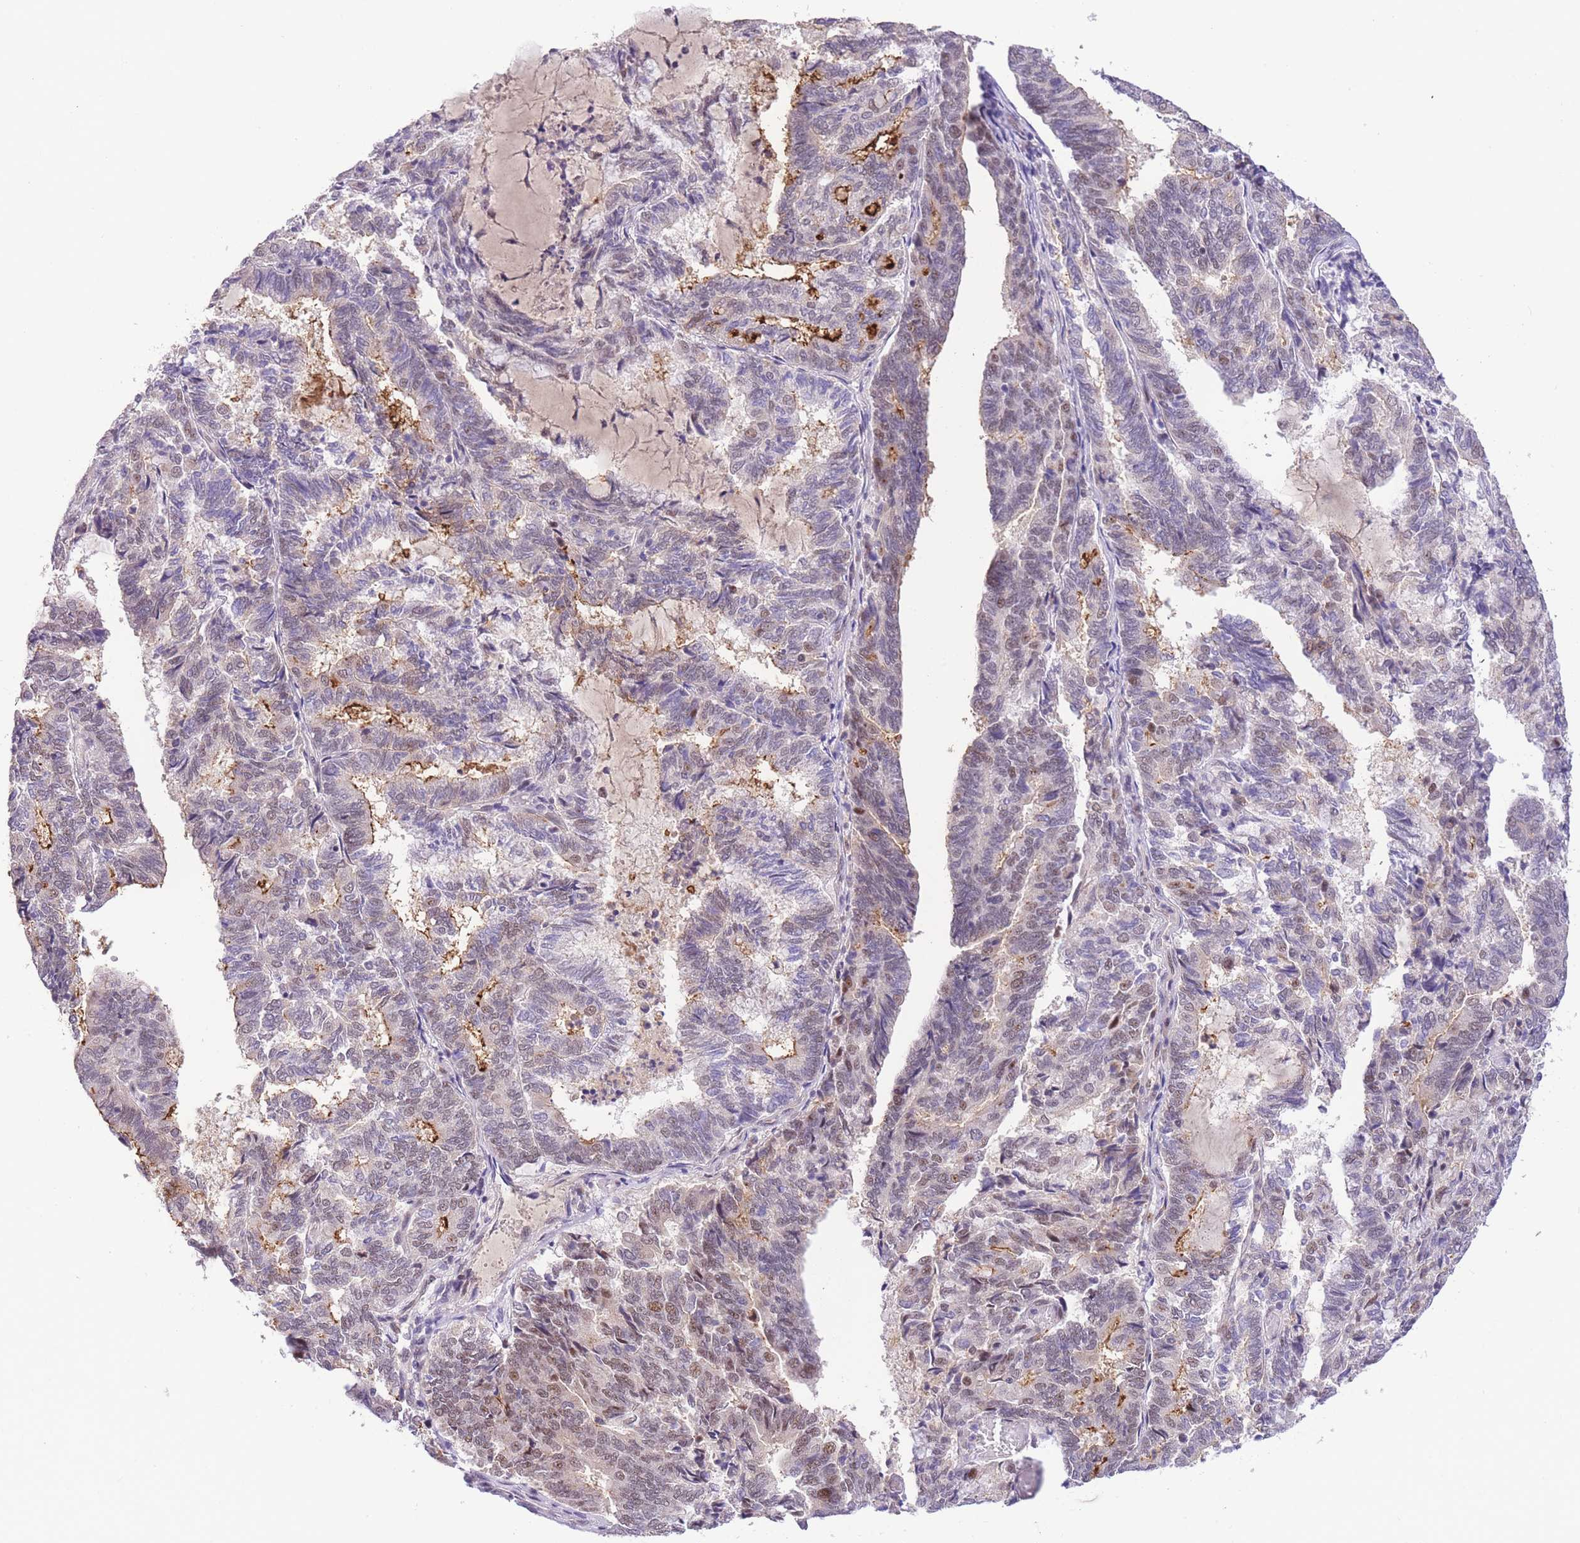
{"staining": {"intensity": "moderate", "quantity": "<25%", "location": "cytoplasmic/membranous"}, "tissue": "endometrial cancer", "cell_type": "Tumor cells", "image_type": "cancer", "snomed": [{"axis": "morphology", "description": "Adenocarcinoma, NOS"}, {"axis": "topography", "description": "Endometrium"}], "caption": "Approximately <25% of tumor cells in human endometrial cancer show moderate cytoplasmic/membranous protein positivity as visualized by brown immunohistochemical staining.", "gene": "SLC35F2", "patient": {"sex": "female", "age": 80}}